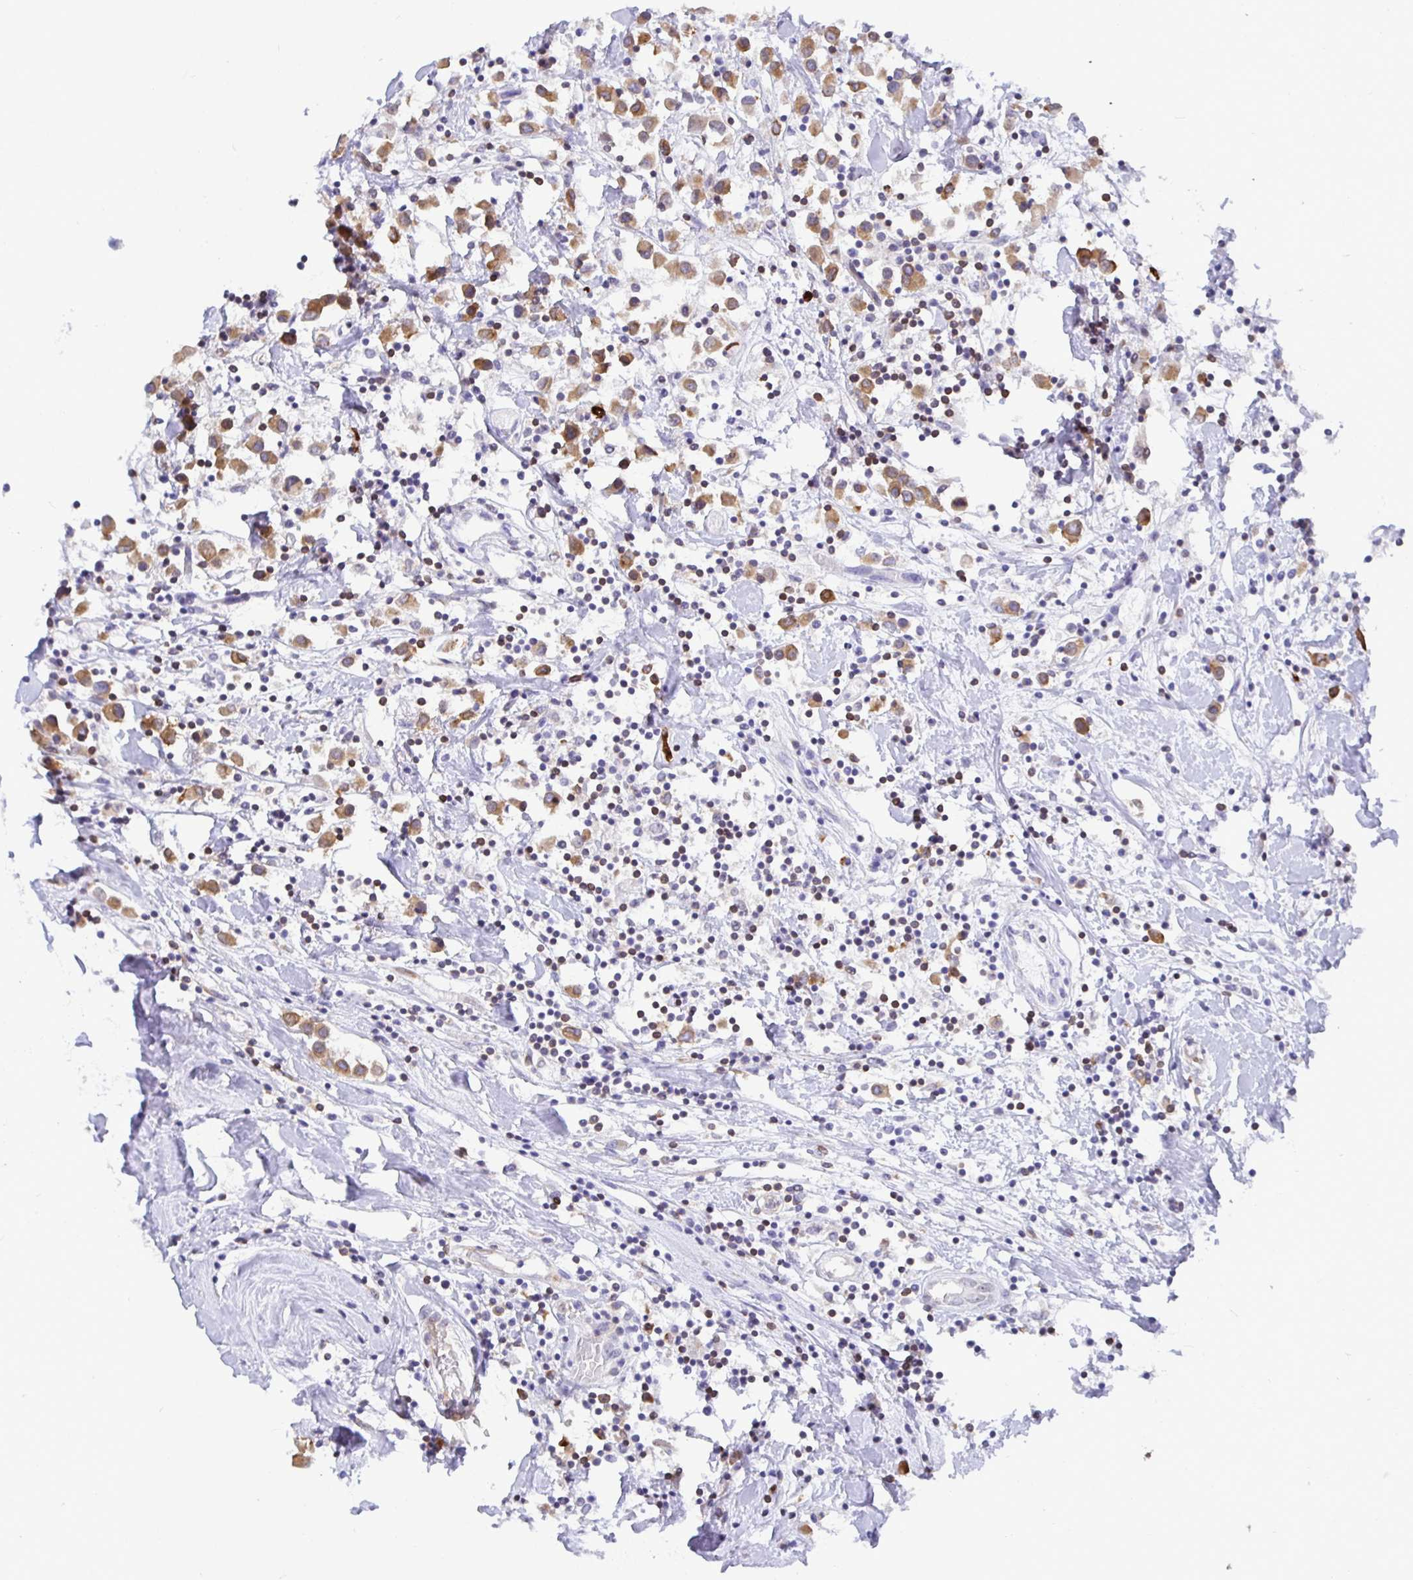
{"staining": {"intensity": "moderate", "quantity": ">75%", "location": "cytoplasmic/membranous"}, "tissue": "breast cancer", "cell_type": "Tumor cells", "image_type": "cancer", "snomed": [{"axis": "morphology", "description": "Duct carcinoma"}, {"axis": "topography", "description": "Breast"}], "caption": "Protein expression analysis of human breast cancer reveals moderate cytoplasmic/membranous staining in approximately >75% of tumor cells.", "gene": "TP53I11", "patient": {"sex": "female", "age": 61}}